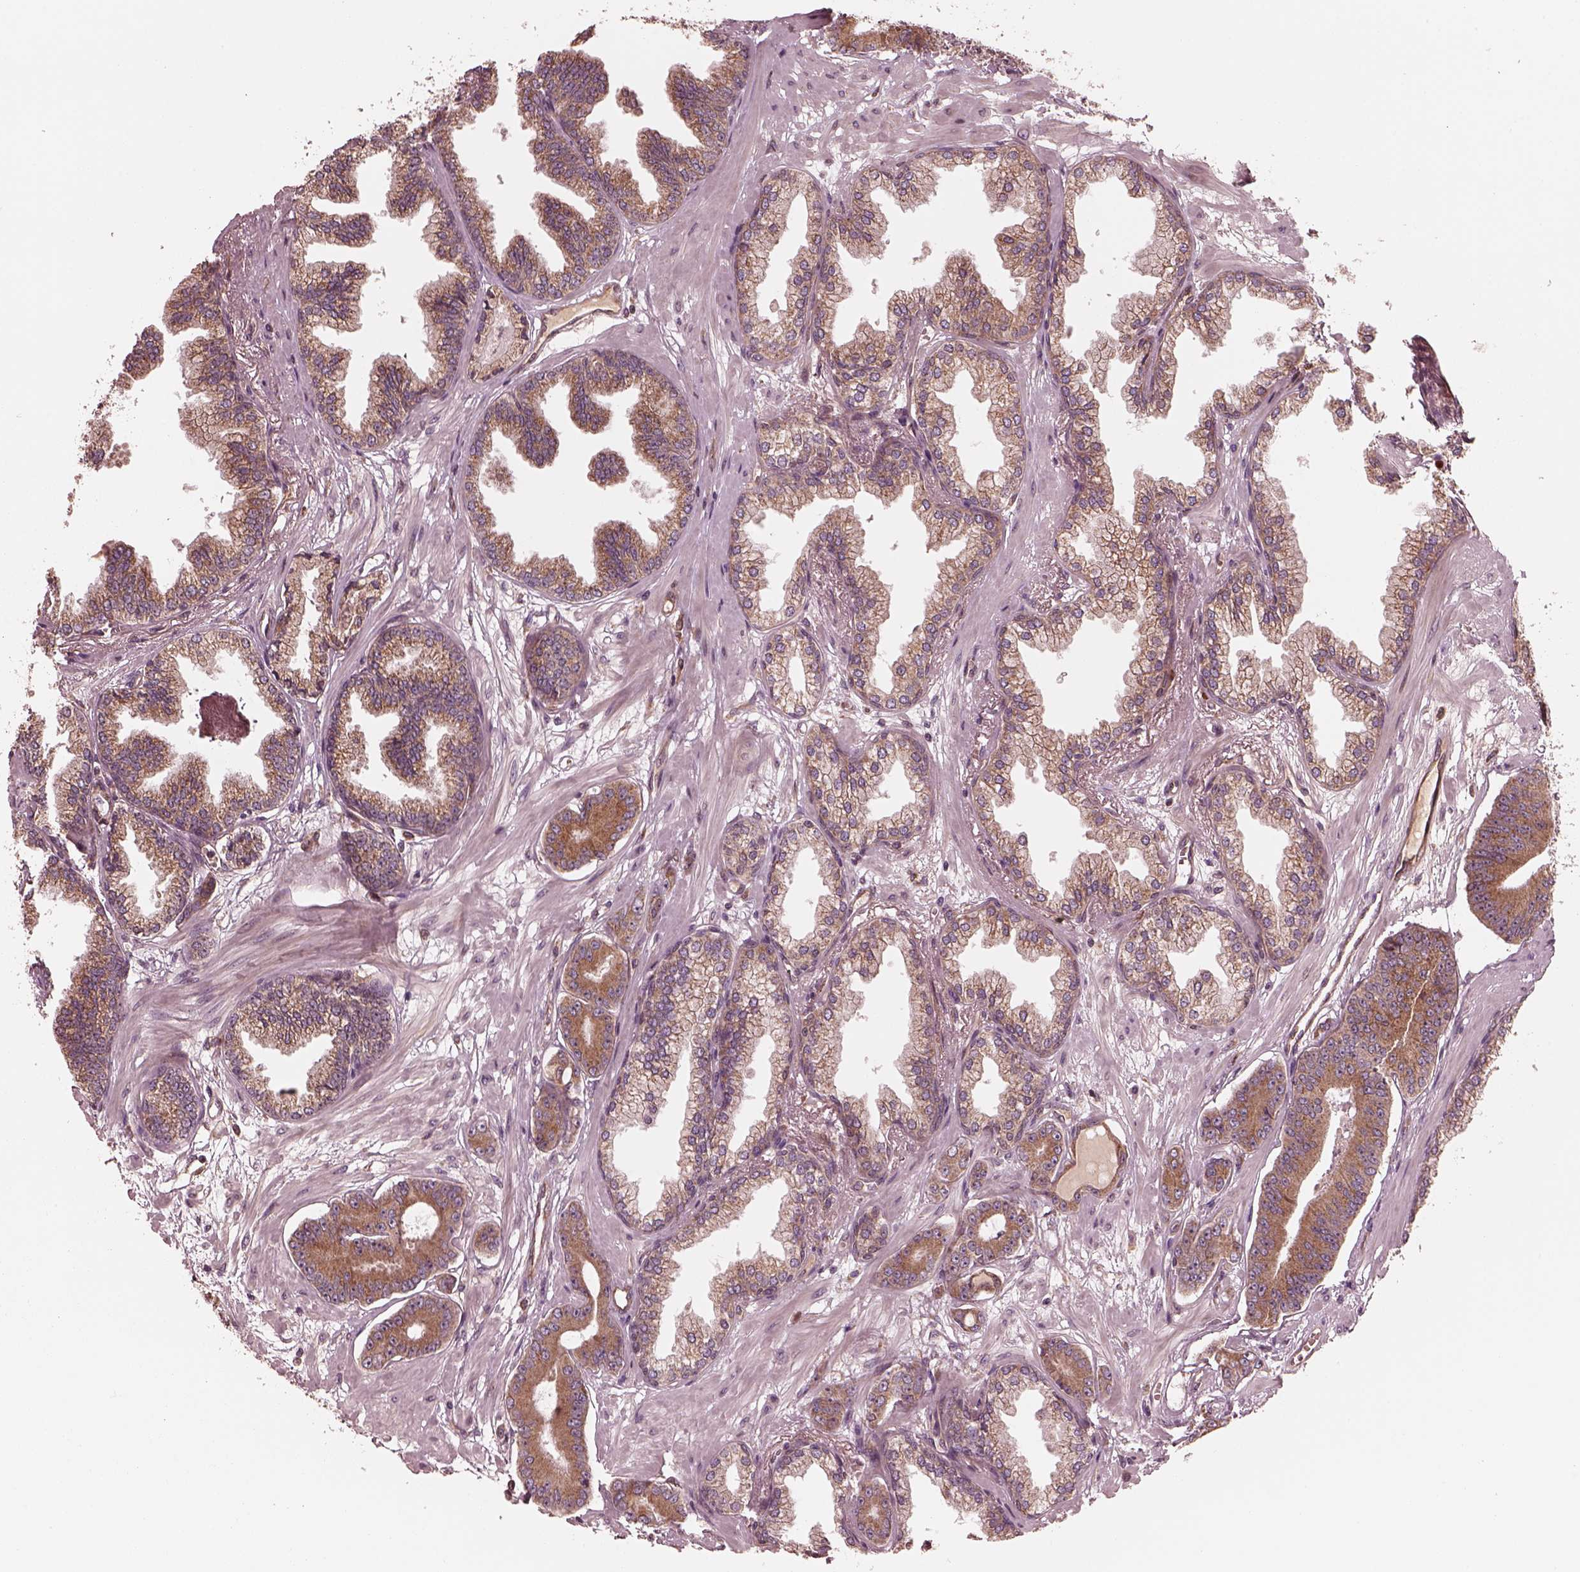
{"staining": {"intensity": "moderate", "quantity": ">75%", "location": "cytoplasmic/membranous"}, "tissue": "prostate cancer", "cell_type": "Tumor cells", "image_type": "cancer", "snomed": [{"axis": "morphology", "description": "Adenocarcinoma, Low grade"}, {"axis": "topography", "description": "Prostate"}], "caption": "A brown stain highlights moderate cytoplasmic/membranous positivity of a protein in human prostate low-grade adenocarcinoma tumor cells.", "gene": "PIK3R2", "patient": {"sex": "male", "age": 64}}